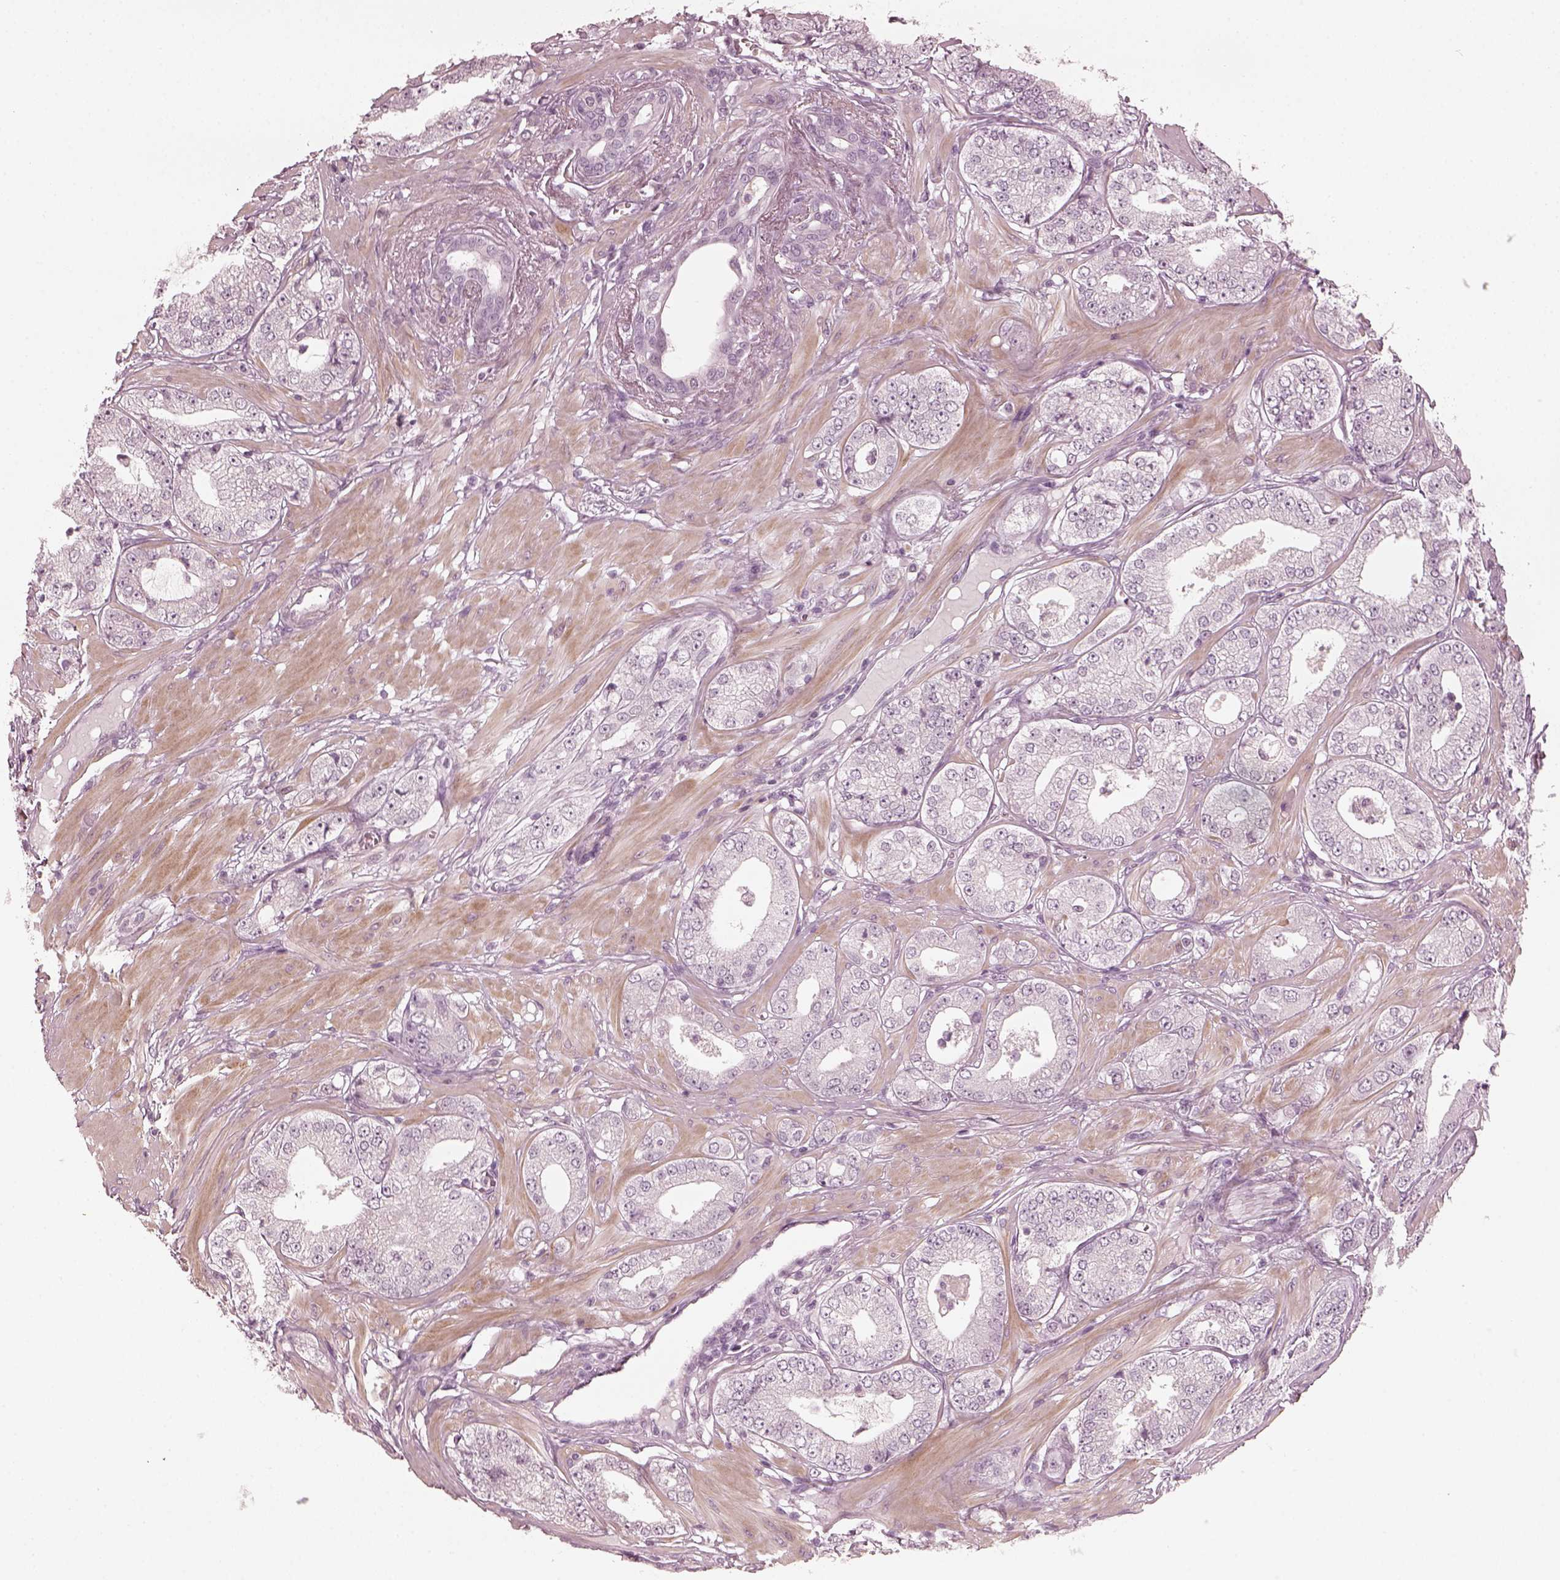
{"staining": {"intensity": "negative", "quantity": "none", "location": "none"}, "tissue": "prostate cancer", "cell_type": "Tumor cells", "image_type": "cancer", "snomed": [{"axis": "morphology", "description": "Adenocarcinoma, Low grade"}, {"axis": "topography", "description": "Prostate"}], "caption": "Immunohistochemical staining of human prostate cancer (adenocarcinoma (low-grade)) demonstrates no significant expression in tumor cells.", "gene": "CCDC170", "patient": {"sex": "male", "age": 60}}